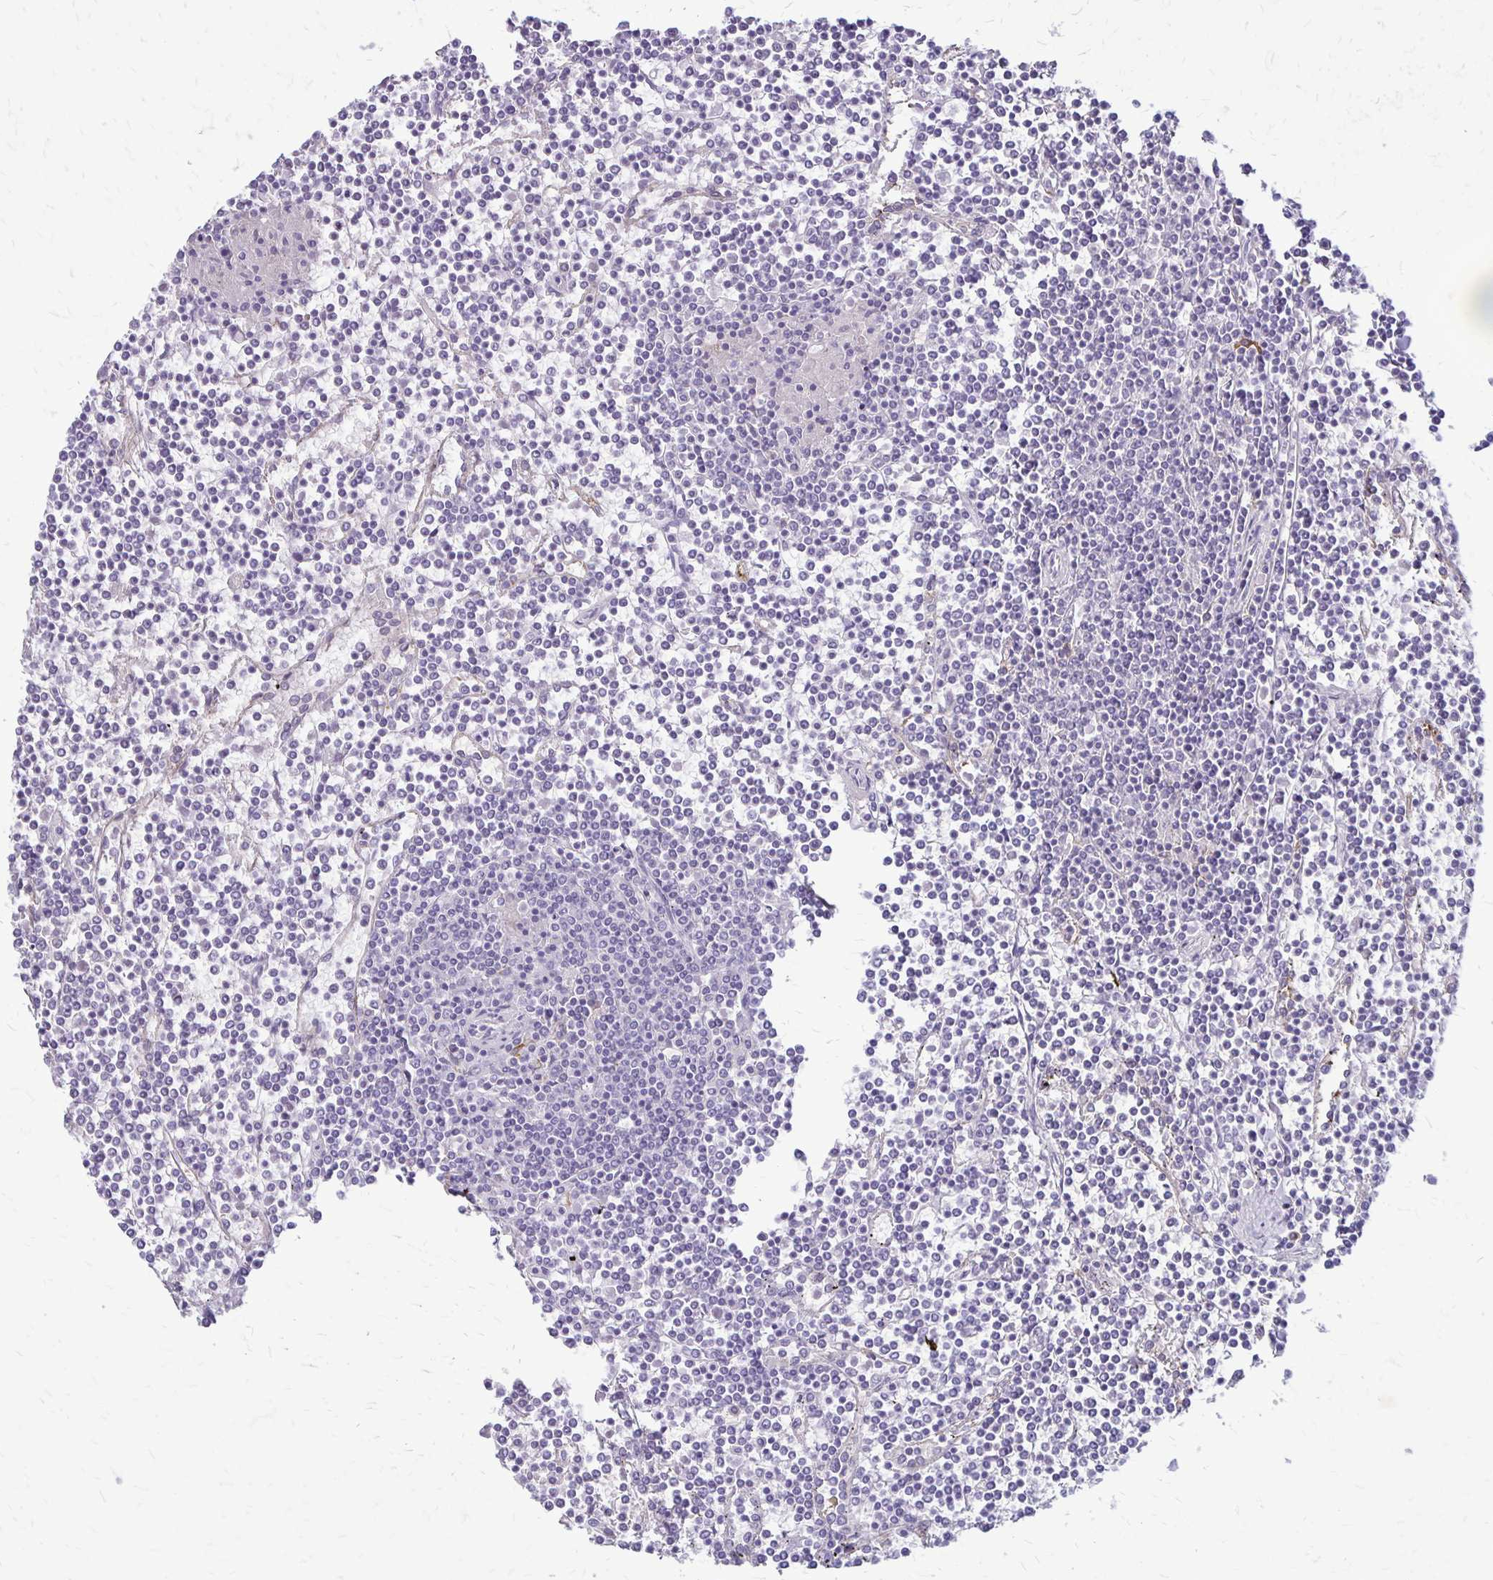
{"staining": {"intensity": "negative", "quantity": "none", "location": "none"}, "tissue": "lymphoma", "cell_type": "Tumor cells", "image_type": "cancer", "snomed": [{"axis": "morphology", "description": "Malignant lymphoma, non-Hodgkin's type, Low grade"}, {"axis": "topography", "description": "Spleen"}], "caption": "Lymphoma stained for a protein using immunohistochemistry demonstrates no positivity tumor cells.", "gene": "RTN1", "patient": {"sex": "female", "age": 19}}